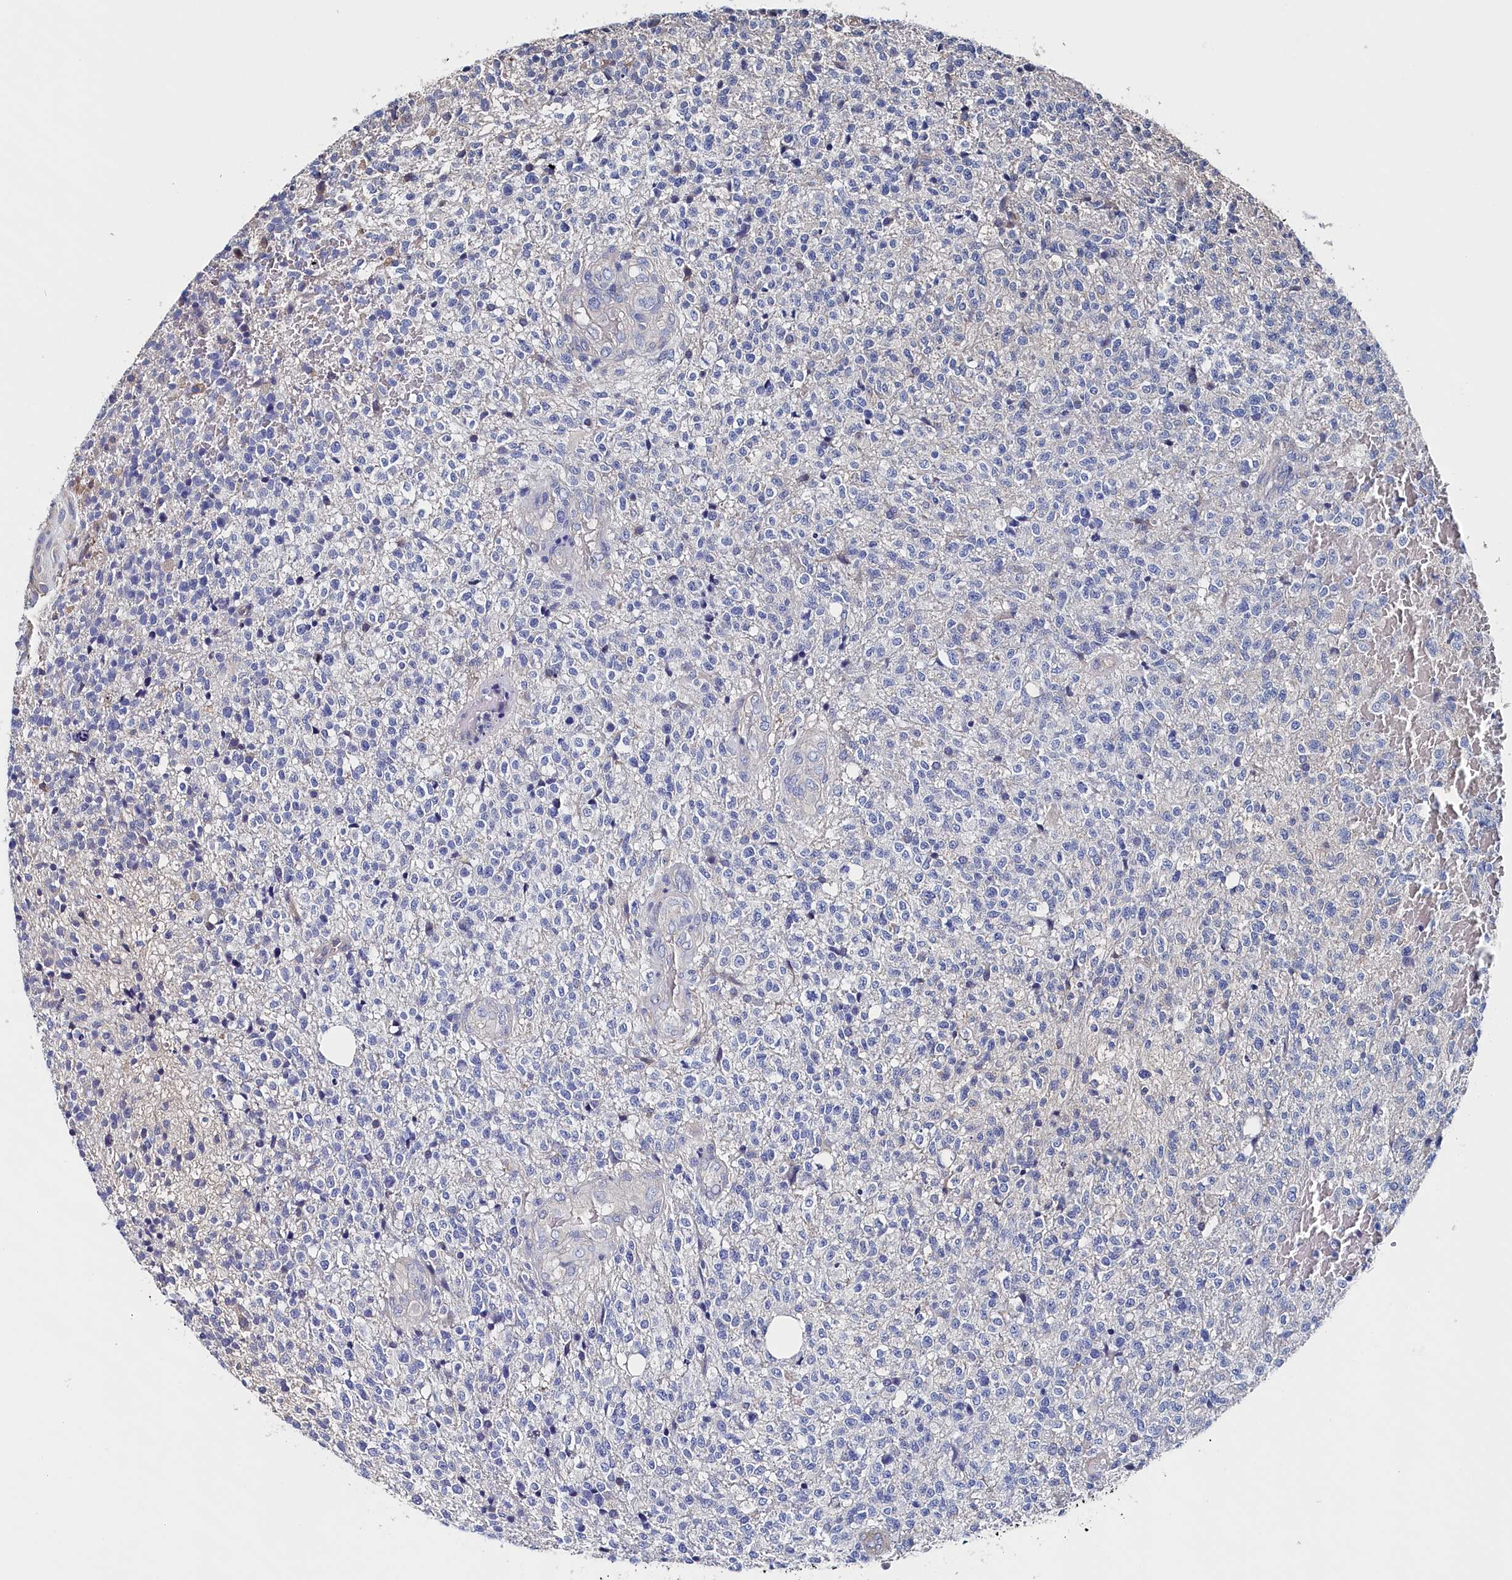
{"staining": {"intensity": "negative", "quantity": "none", "location": "none"}, "tissue": "glioma", "cell_type": "Tumor cells", "image_type": "cancer", "snomed": [{"axis": "morphology", "description": "Glioma, malignant, High grade"}, {"axis": "topography", "description": "Brain"}], "caption": "Image shows no protein staining in tumor cells of glioma tissue.", "gene": "BHMT", "patient": {"sex": "male", "age": 56}}